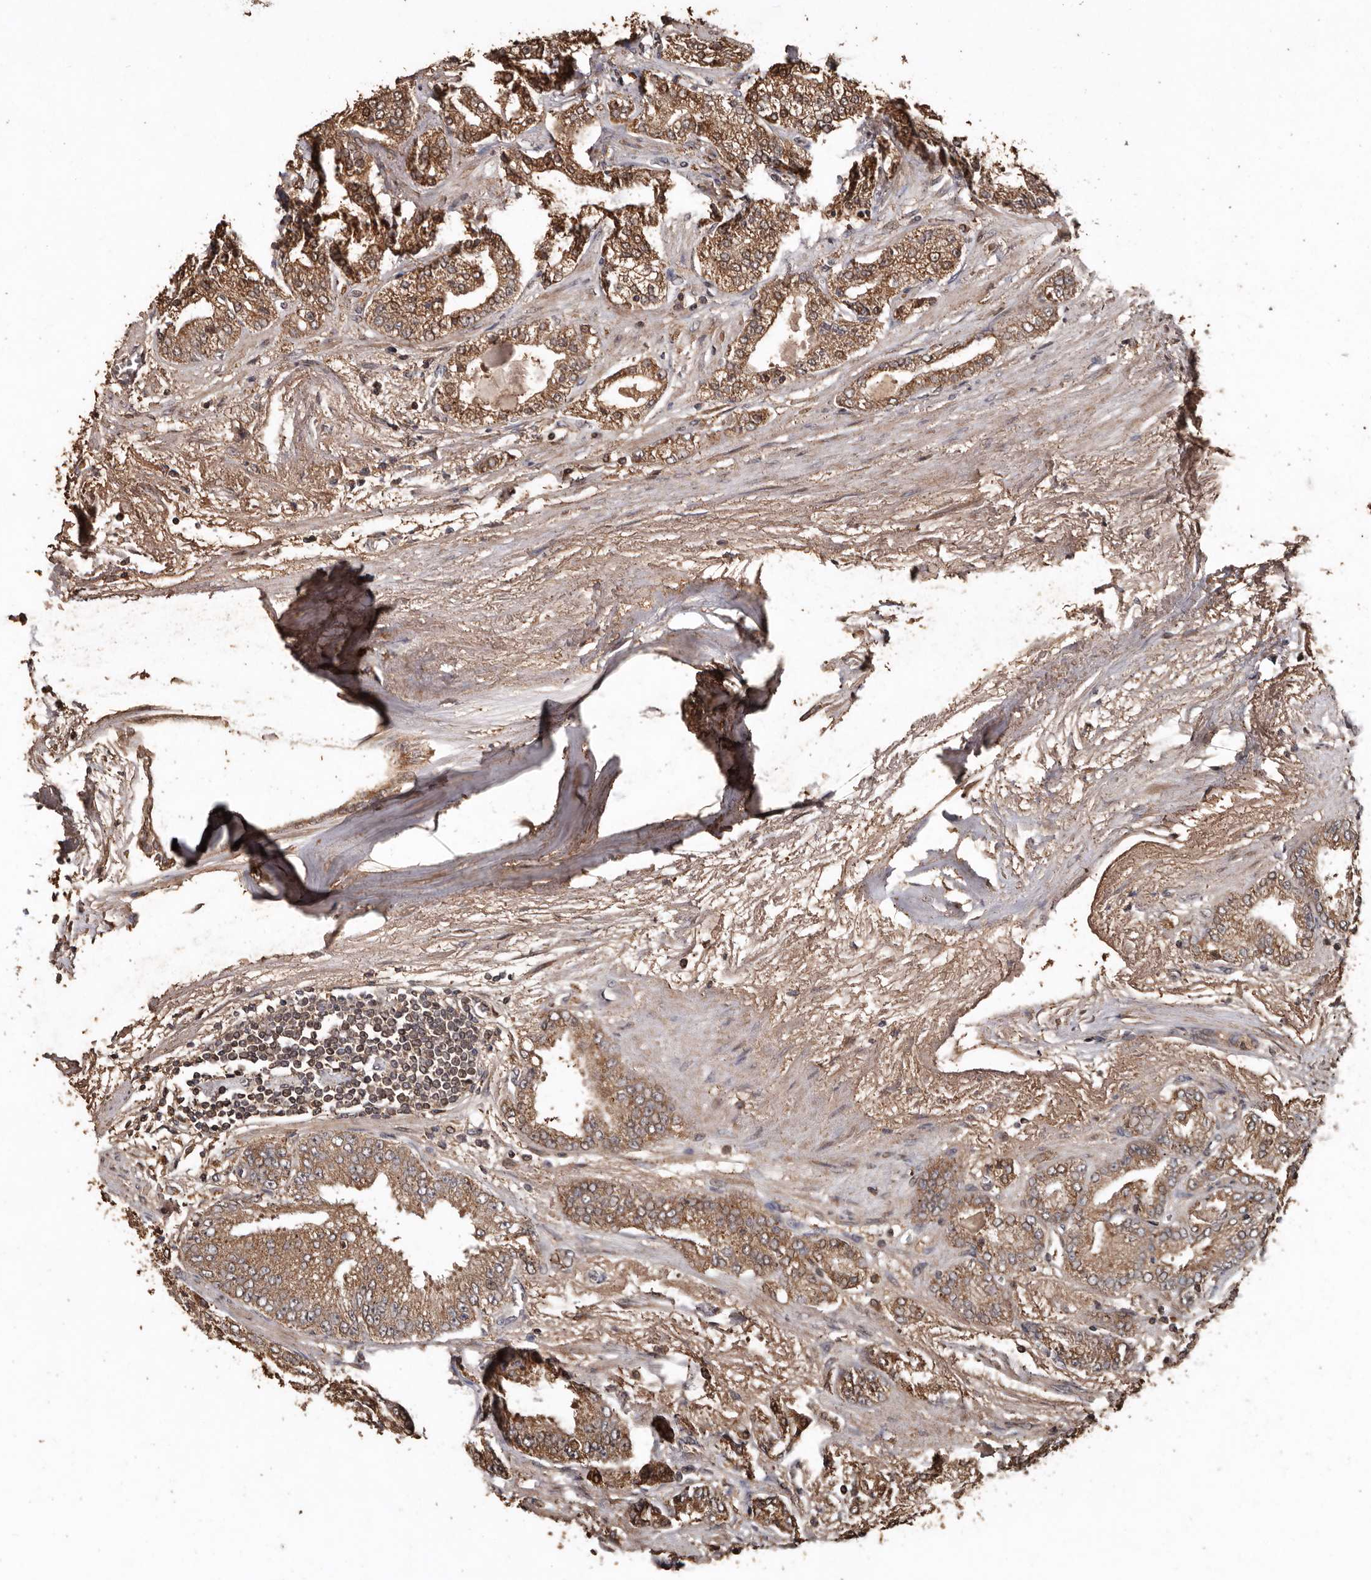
{"staining": {"intensity": "moderate", "quantity": ">75%", "location": "cytoplasmic/membranous"}, "tissue": "prostate cancer", "cell_type": "Tumor cells", "image_type": "cancer", "snomed": [{"axis": "morphology", "description": "Adenocarcinoma, High grade"}, {"axis": "topography", "description": "Prostate"}], "caption": "High-magnification brightfield microscopy of prostate cancer stained with DAB (3,3'-diaminobenzidine) (brown) and counterstained with hematoxylin (blue). tumor cells exhibit moderate cytoplasmic/membranous staining is present in approximately>75% of cells. (brown staining indicates protein expression, while blue staining denotes nuclei).", "gene": "RANBP17", "patient": {"sex": "male", "age": 71}}